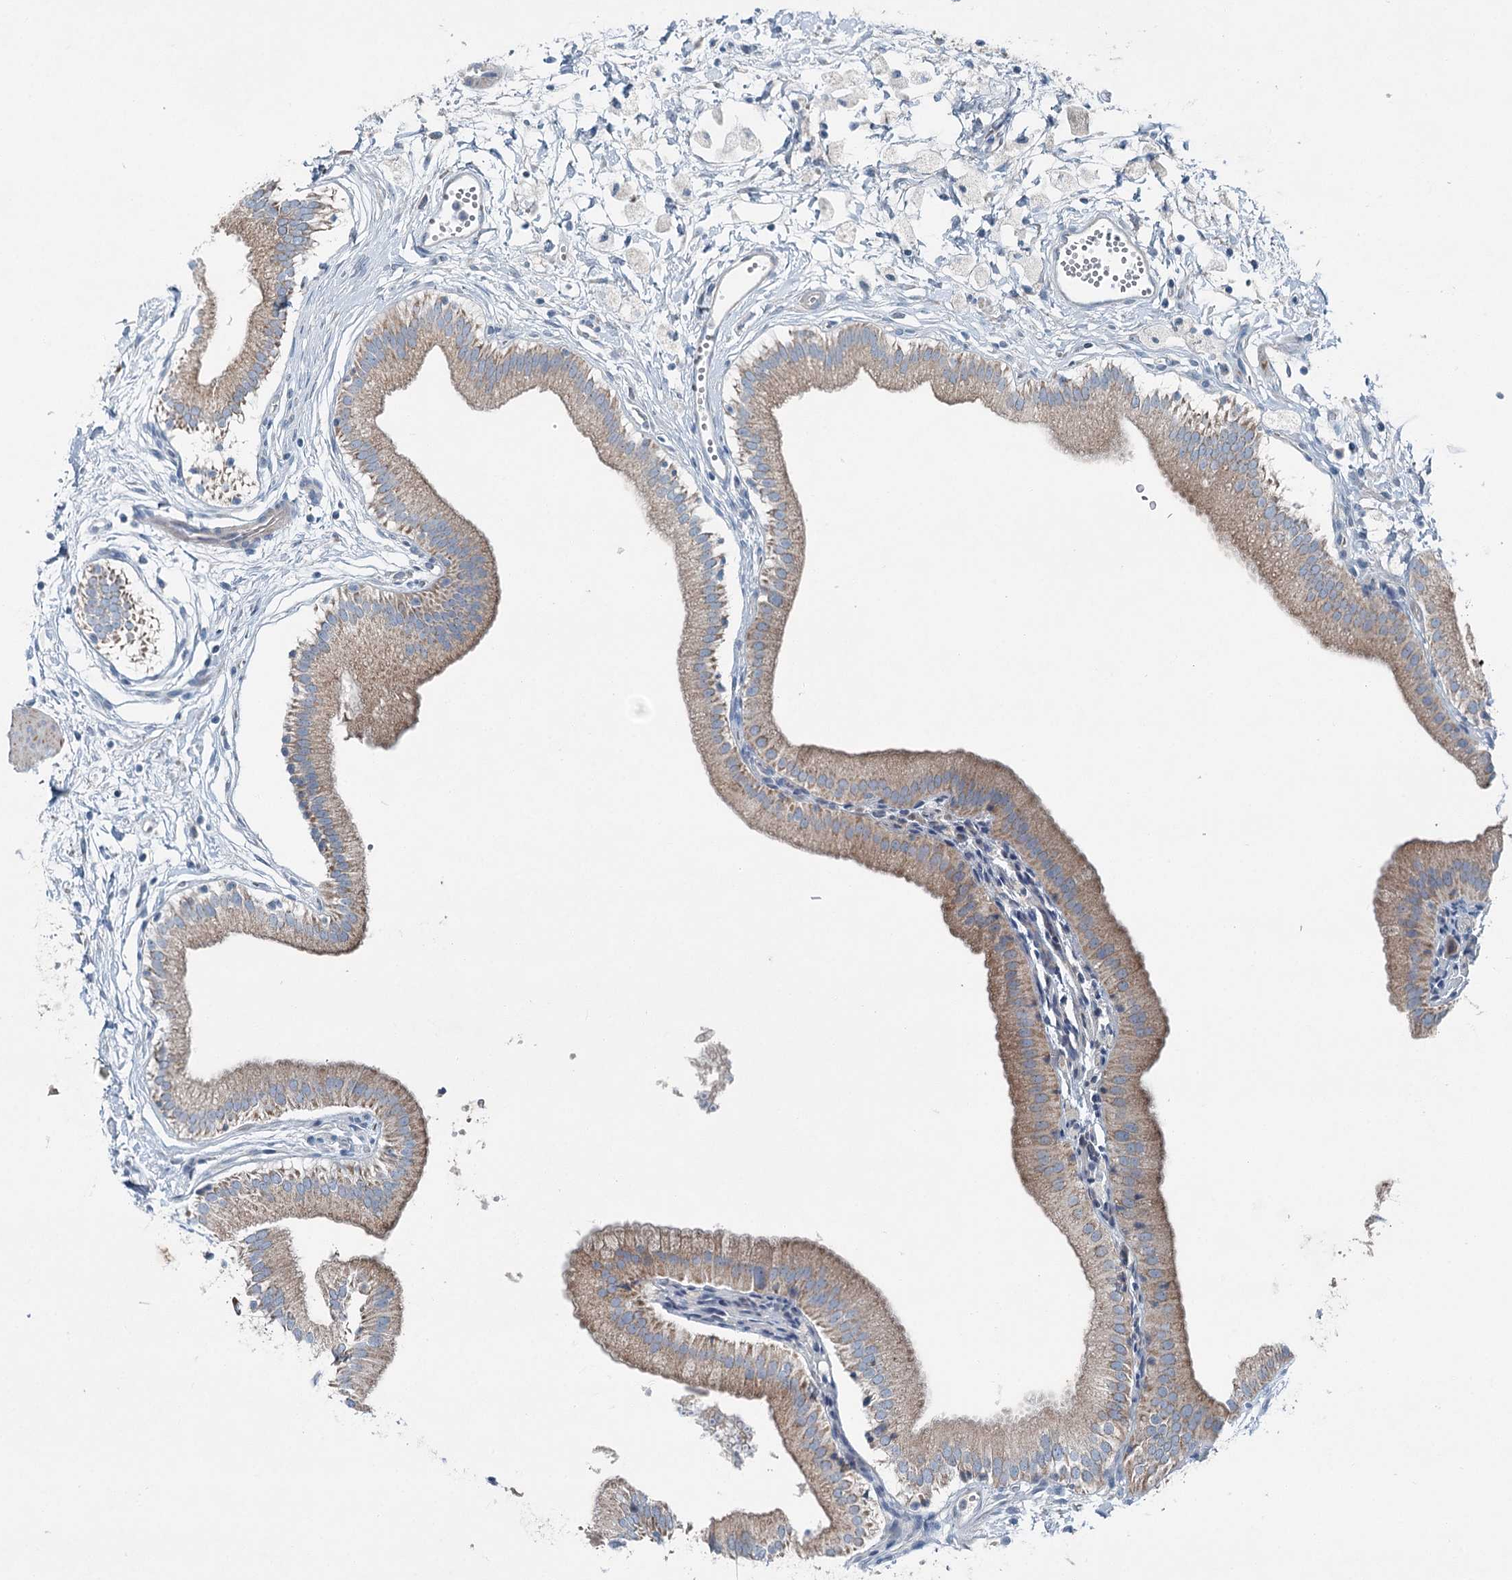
{"staining": {"intensity": "moderate", "quantity": ">75%", "location": "cytoplasmic/membranous"}, "tissue": "gallbladder", "cell_type": "Glandular cells", "image_type": "normal", "snomed": [{"axis": "morphology", "description": "Normal tissue, NOS"}, {"axis": "topography", "description": "Gallbladder"}], "caption": "Immunohistochemistry (IHC) photomicrograph of unremarkable gallbladder: human gallbladder stained using immunohistochemistry shows medium levels of moderate protein expression localized specifically in the cytoplasmic/membranous of glandular cells, appearing as a cytoplasmic/membranous brown color.", "gene": "CHCHD5", "patient": {"sex": "male", "age": 55}}